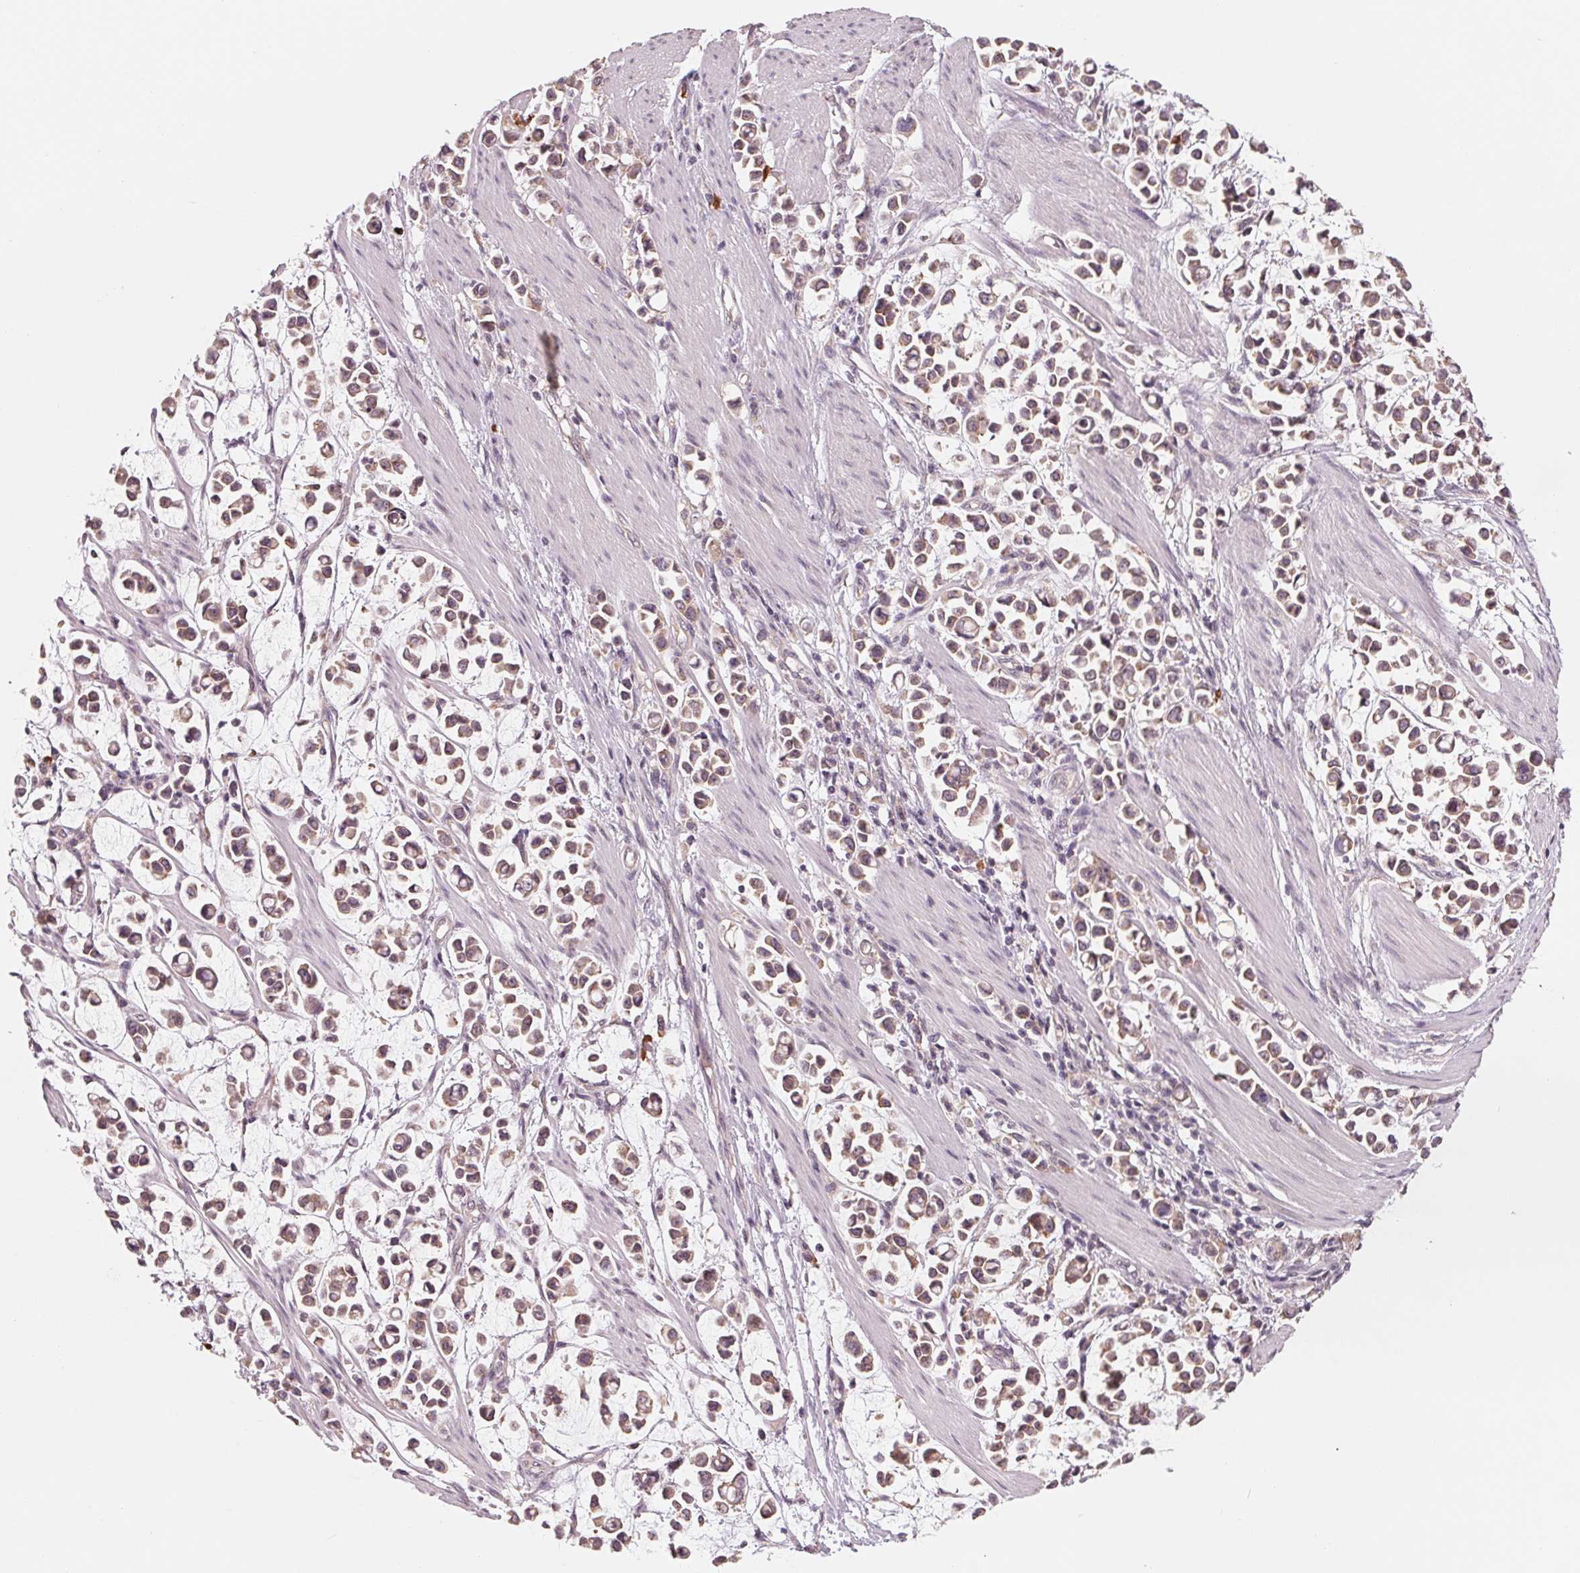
{"staining": {"intensity": "weak", "quantity": ">75%", "location": "cytoplasmic/membranous"}, "tissue": "stomach cancer", "cell_type": "Tumor cells", "image_type": "cancer", "snomed": [{"axis": "morphology", "description": "Adenocarcinoma, NOS"}, {"axis": "topography", "description": "Stomach"}], "caption": "Human stomach cancer (adenocarcinoma) stained with a protein marker demonstrates weak staining in tumor cells.", "gene": "GIGYF2", "patient": {"sex": "male", "age": 82}}